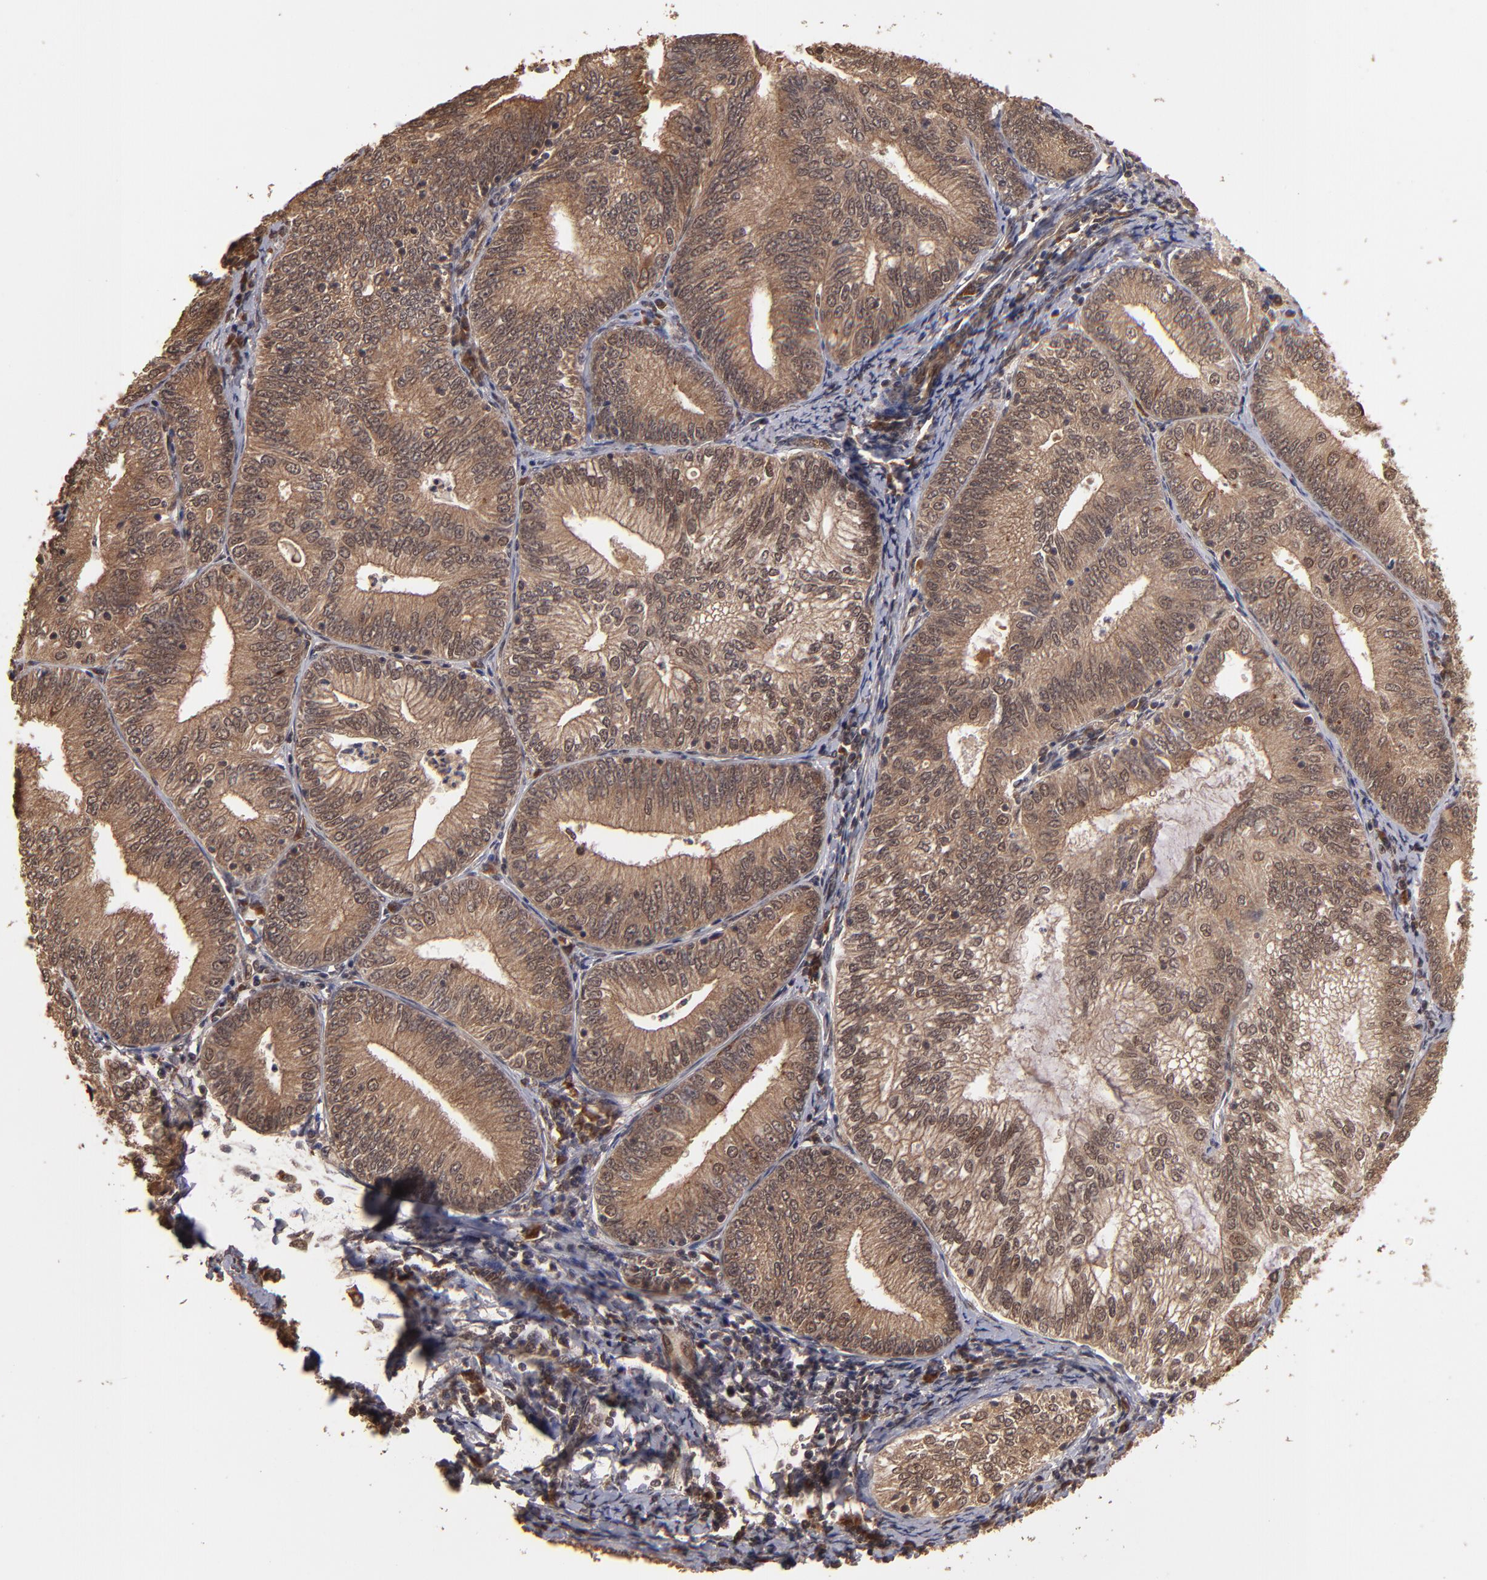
{"staining": {"intensity": "strong", "quantity": ">75%", "location": "cytoplasmic/membranous"}, "tissue": "endometrial cancer", "cell_type": "Tumor cells", "image_type": "cancer", "snomed": [{"axis": "morphology", "description": "Adenocarcinoma, NOS"}, {"axis": "topography", "description": "Endometrium"}], "caption": "The micrograph exhibits a brown stain indicating the presence of a protein in the cytoplasmic/membranous of tumor cells in adenocarcinoma (endometrial). The protein is shown in brown color, while the nuclei are stained blue.", "gene": "NFE2L2", "patient": {"sex": "female", "age": 69}}